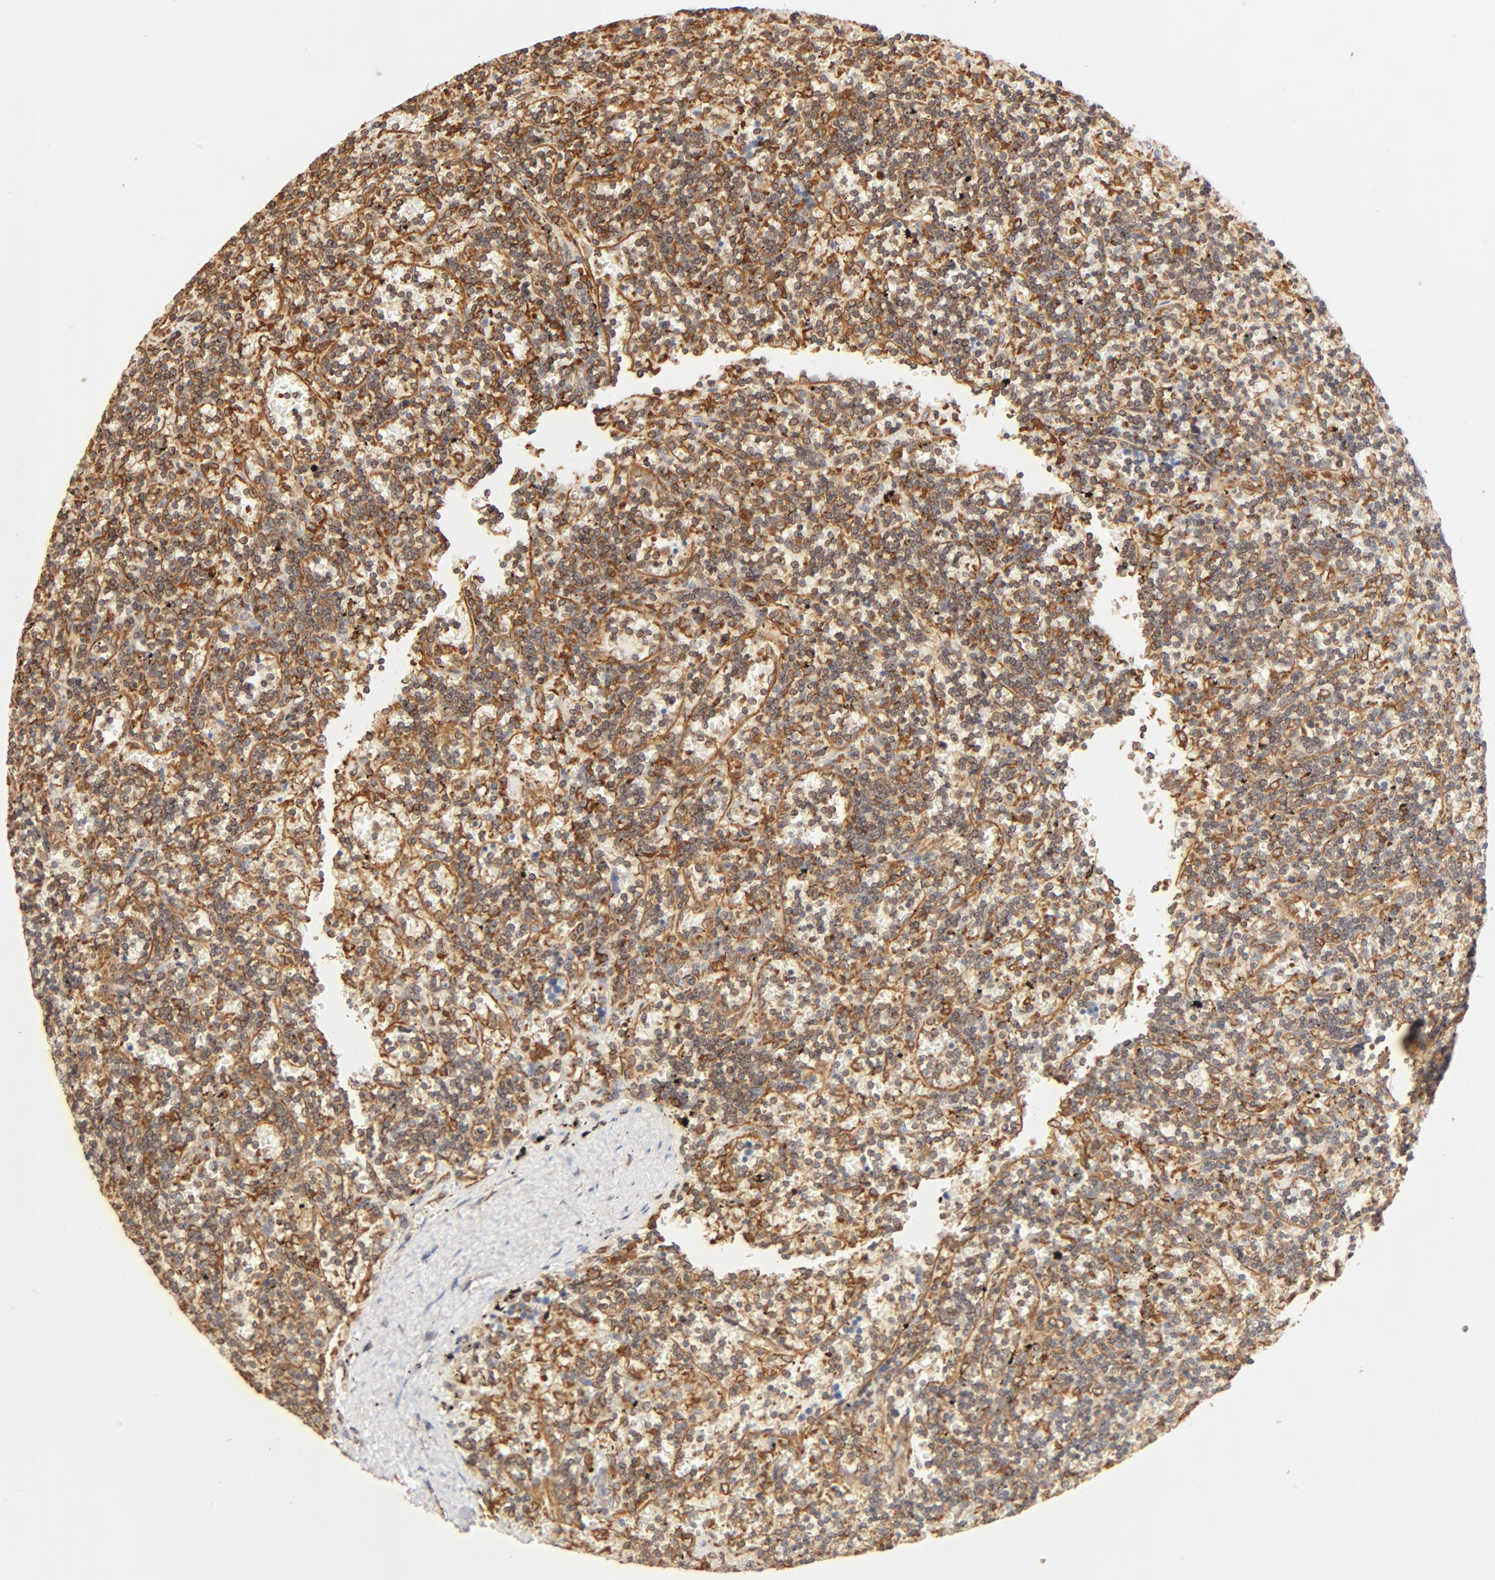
{"staining": {"intensity": "moderate", "quantity": ">75%", "location": "cytoplasmic/membranous"}, "tissue": "lymphoma", "cell_type": "Tumor cells", "image_type": "cancer", "snomed": [{"axis": "morphology", "description": "Malignant lymphoma, non-Hodgkin's type, Low grade"}, {"axis": "topography", "description": "Spleen"}], "caption": "About >75% of tumor cells in lymphoma show moderate cytoplasmic/membranous protein expression as visualized by brown immunohistochemical staining.", "gene": "BCAP31", "patient": {"sex": "male", "age": 60}}